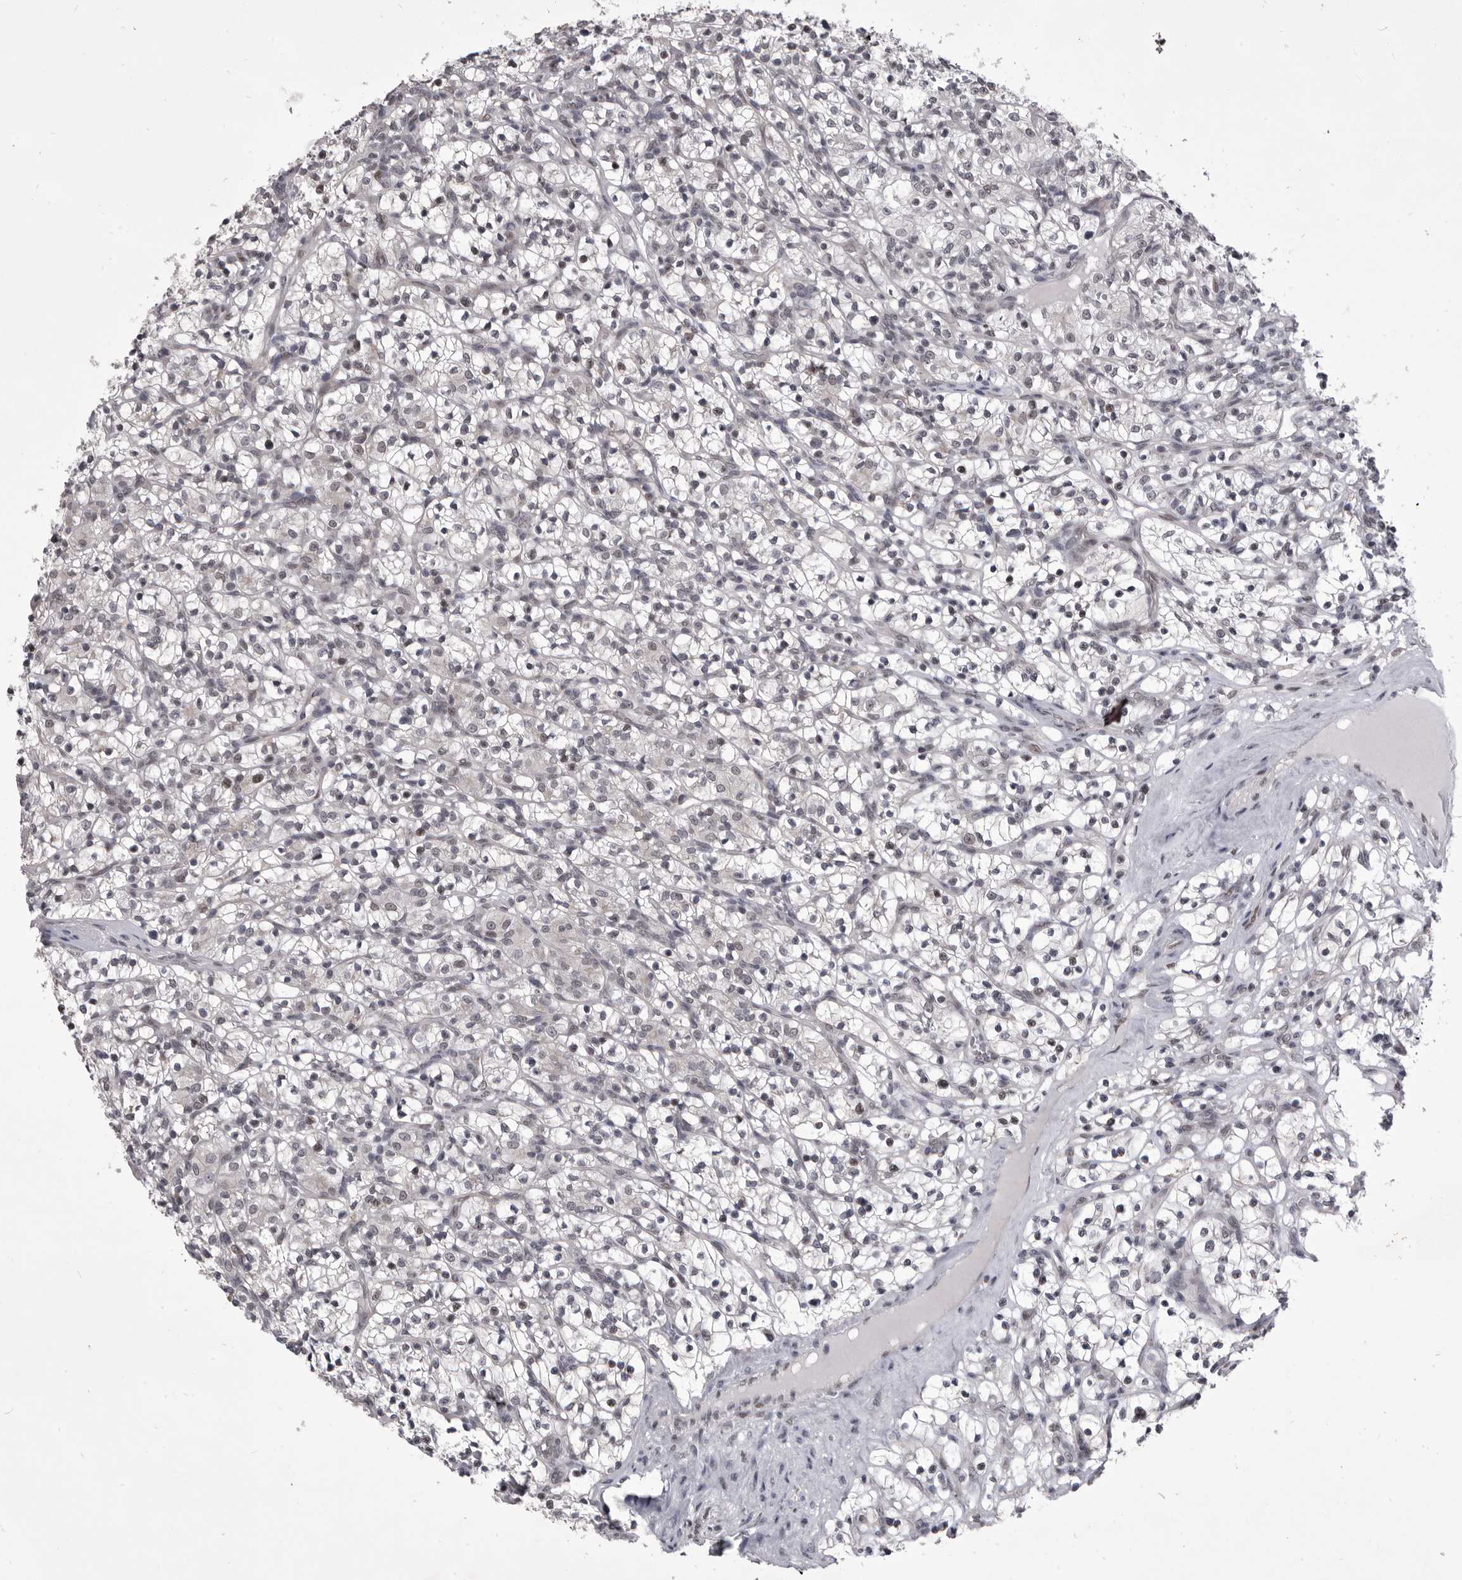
{"staining": {"intensity": "negative", "quantity": "none", "location": "none"}, "tissue": "renal cancer", "cell_type": "Tumor cells", "image_type": "cancer", "snomed": [{"axis": "morphology", "description": "Adenocarcinoma, NOS"}, {"axis": "topography", "description": "Kidney"}], "caption": "IHC histopathology image of renal adenocarcinoma stained for a protein (brown), which reveals no positivity in tumor cells.", "gene": "PRPF3", "patient": {"sex": "female", "age": 57}}